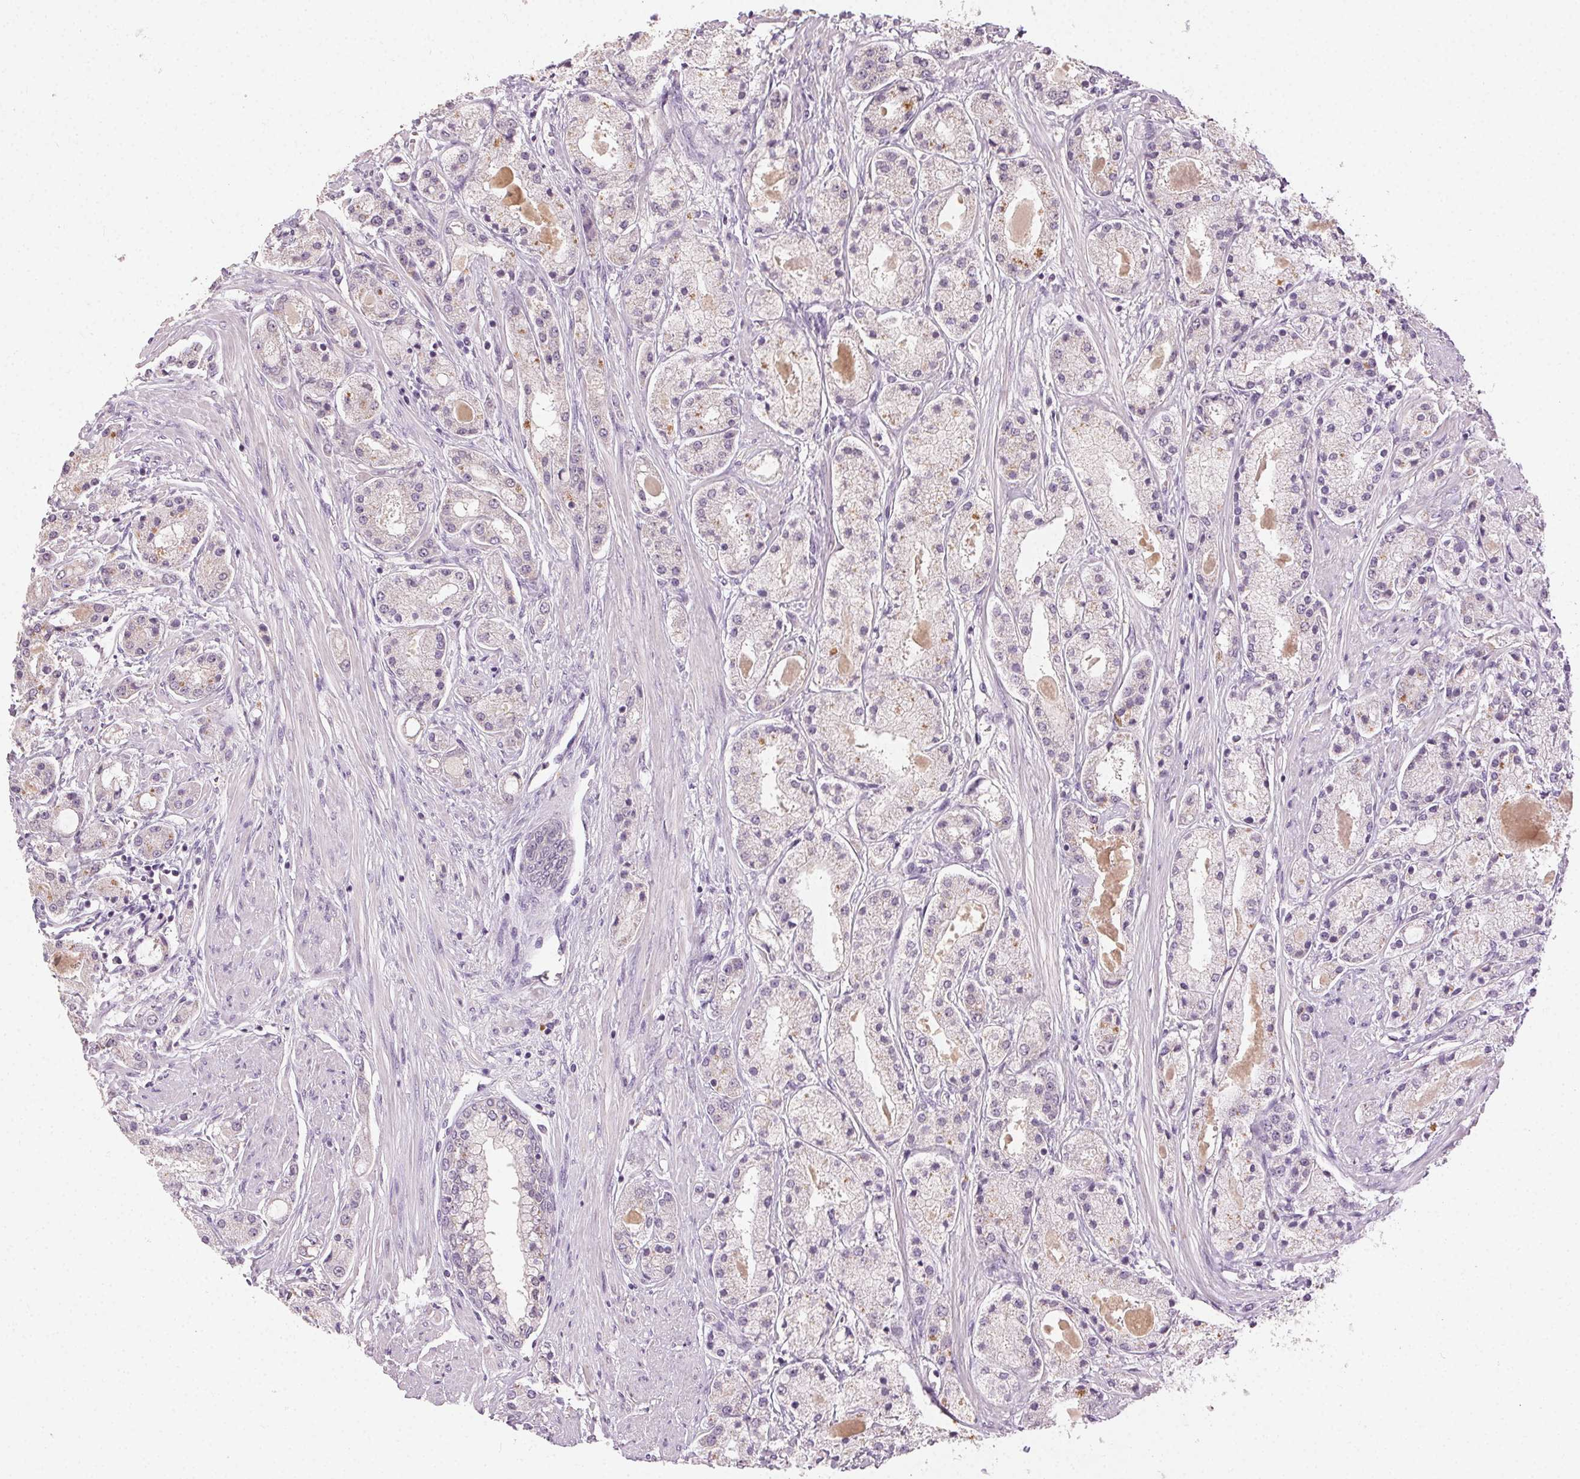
{"staining": {"intensity": "negative", "quantity": "none", "location": "none"}, "tissue": "prostate cancer", "cell_type": "Tumor cells", "image_type": "cancer", "snomed": [{"axis": "morphology", "description": "Adenocarcinoma, High grade"}, {"axis": "topography", "description": "Prostate"}], "caption": "There is no significant expression in tumor cells of prostate cancer.", "gene": "CLTRN", "patient": {"sex": "male", "age": 67}}